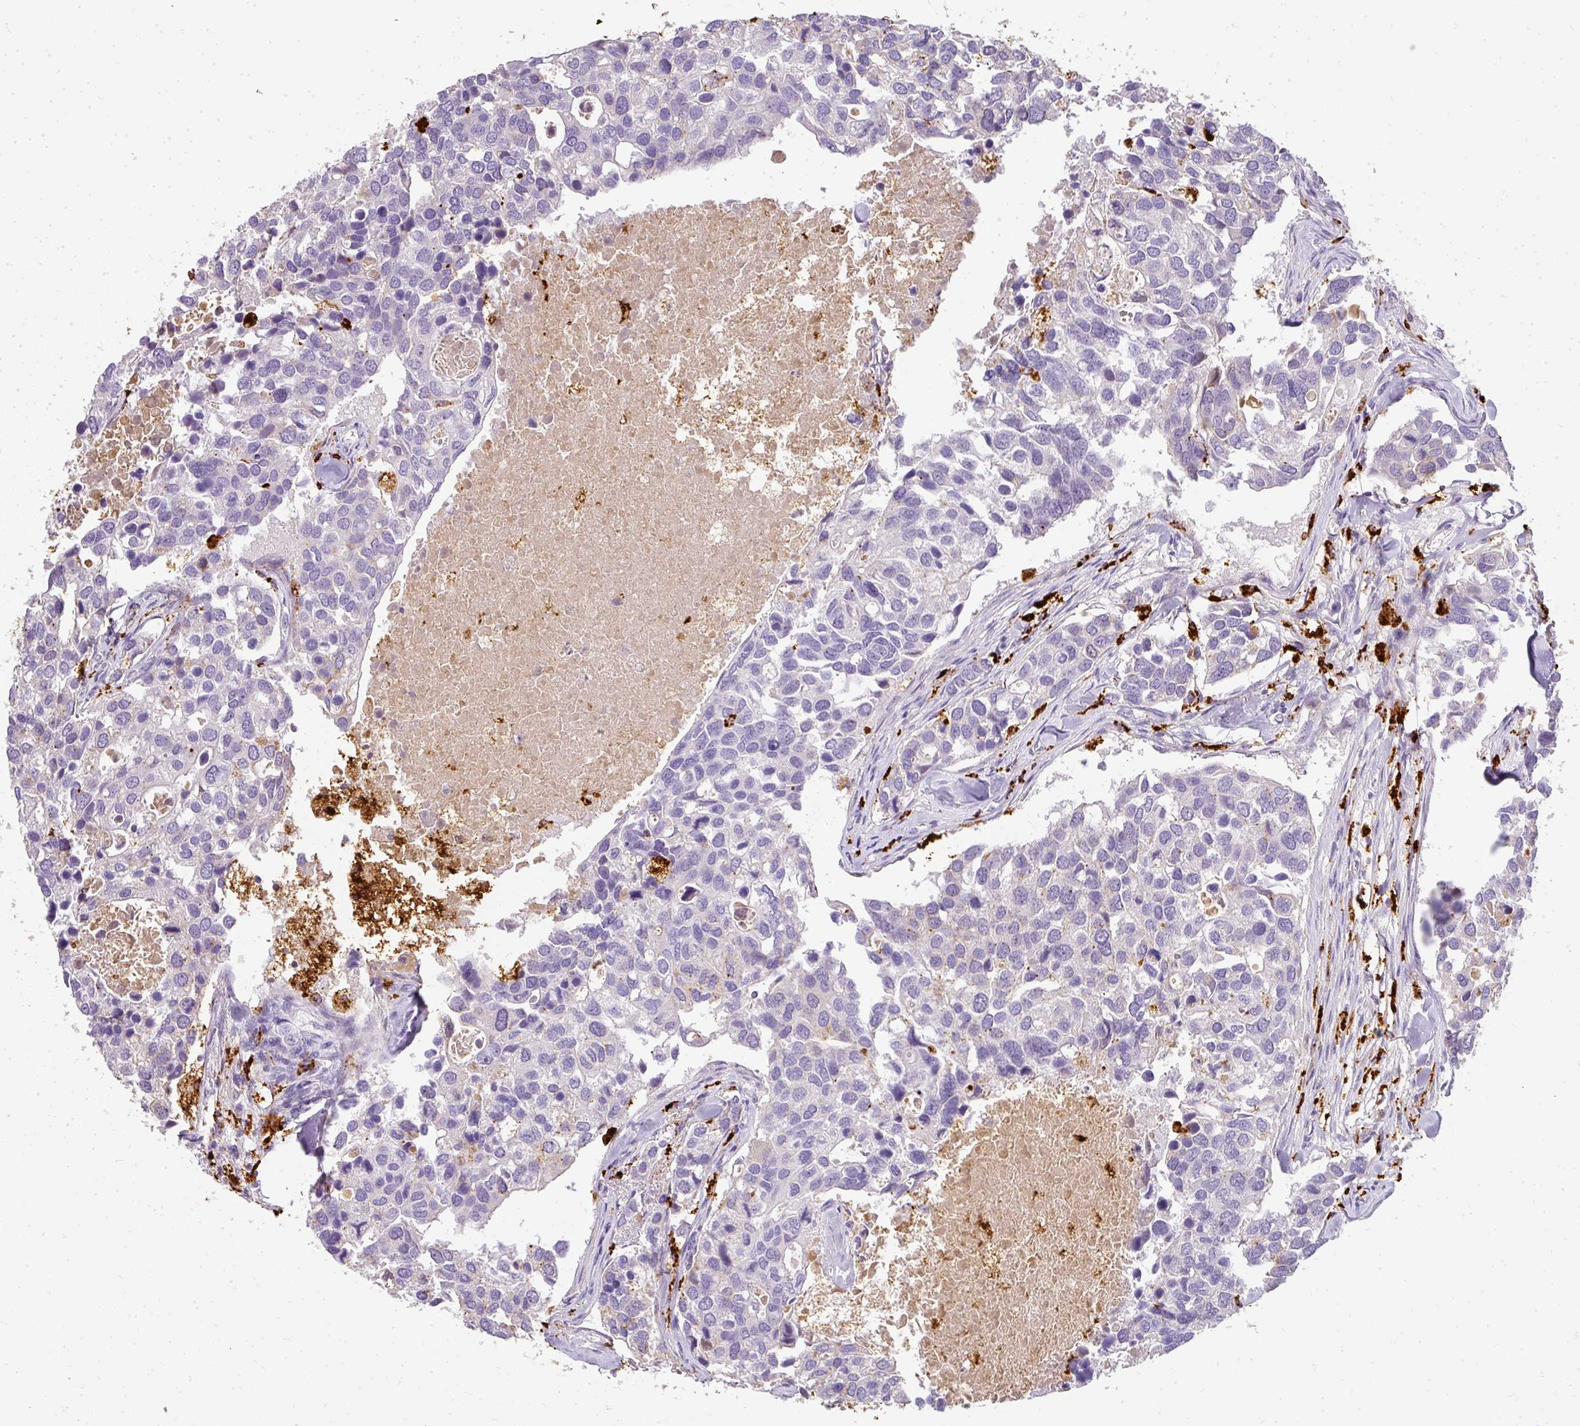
{"staining": {"intensity": "negative", "quantity": "none", "location": "none"}, "tissue": "breast cancer", "cell_type": "Tumor cells", "image_type": "cancer", "snomed": [{"axis": "morphology", "description": "Duct carcinoma"}, {"axis": "topography", "description": "Breast"}], "caption": "Micrograph shows no significant protein positivity in tumor cells of breast invasive ductal carcinoma. The staining is performed using DAB (3,3'-diaminobenzidine) brown chromogen with nuclei counter-stained in using hematoxylin.", "gene": "MMACHC", "patient": {"sex": "female", "age": 83}}